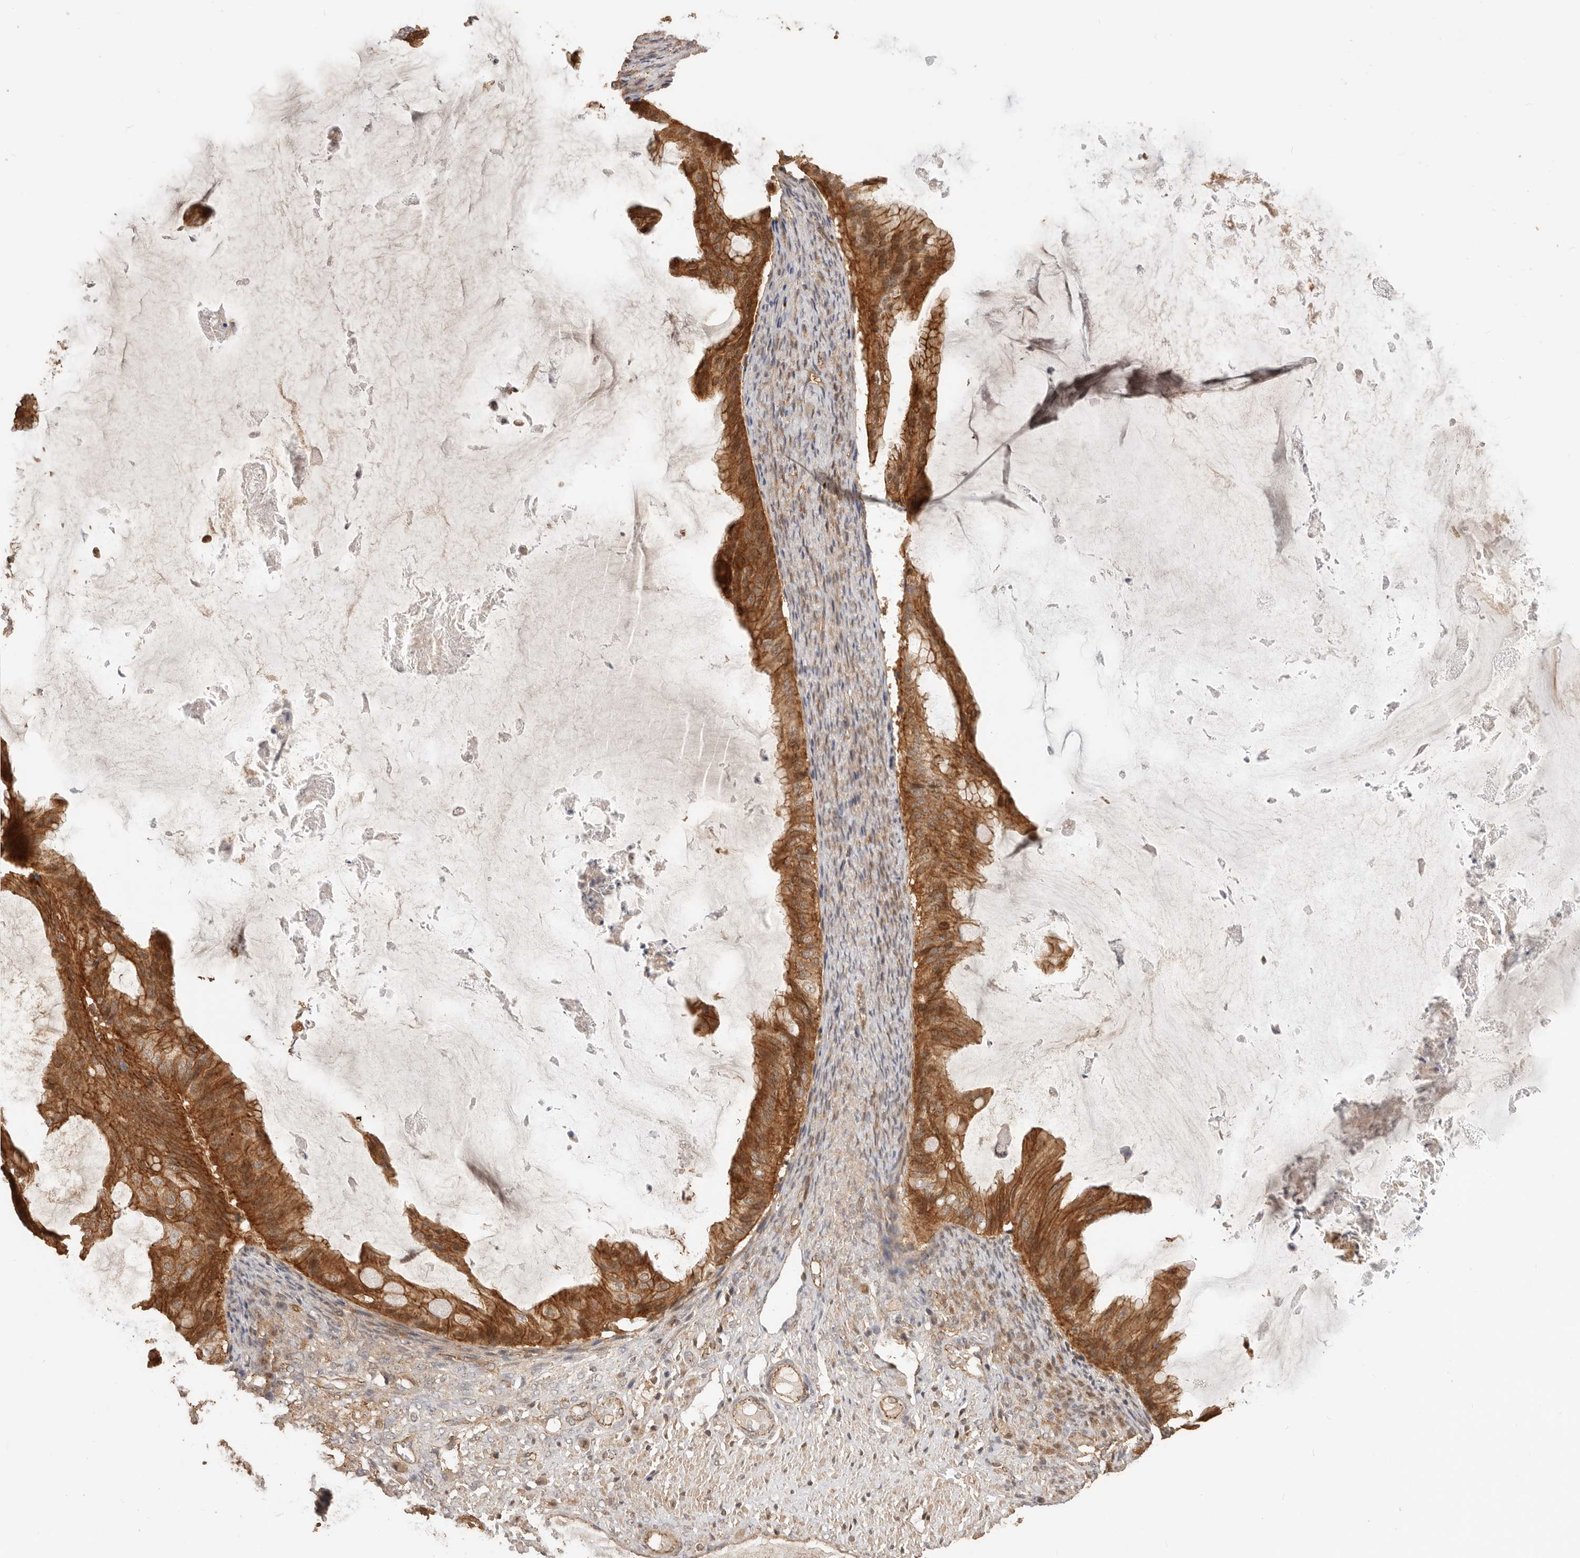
{"staining": {"intensity": "strong", "quantity": ">75%", "location": "cytoplasmic/membranous"}, "tissue": "ovarian cancer", "cell_type": "Tumor cells", "image_type": "cancer", "snomed": [{"axis": "morphology", "description": "Cystadenocarcinoma, mucinous, NOS"}, {"axis": "topography", "description": "Ovary"}], "caption": "High-magnification brightfield microscopy of mucinous cystadenocarcinoma (ovarian) stained with DAB (brown) and counterstained with hematoxylin (blue). tumor cells exhibit strong cytoplasmic/membranous positivity is seen in approximately>75% of cells.", "gene": "AFDN", "patient": {"sex": "female", "age": 61}}